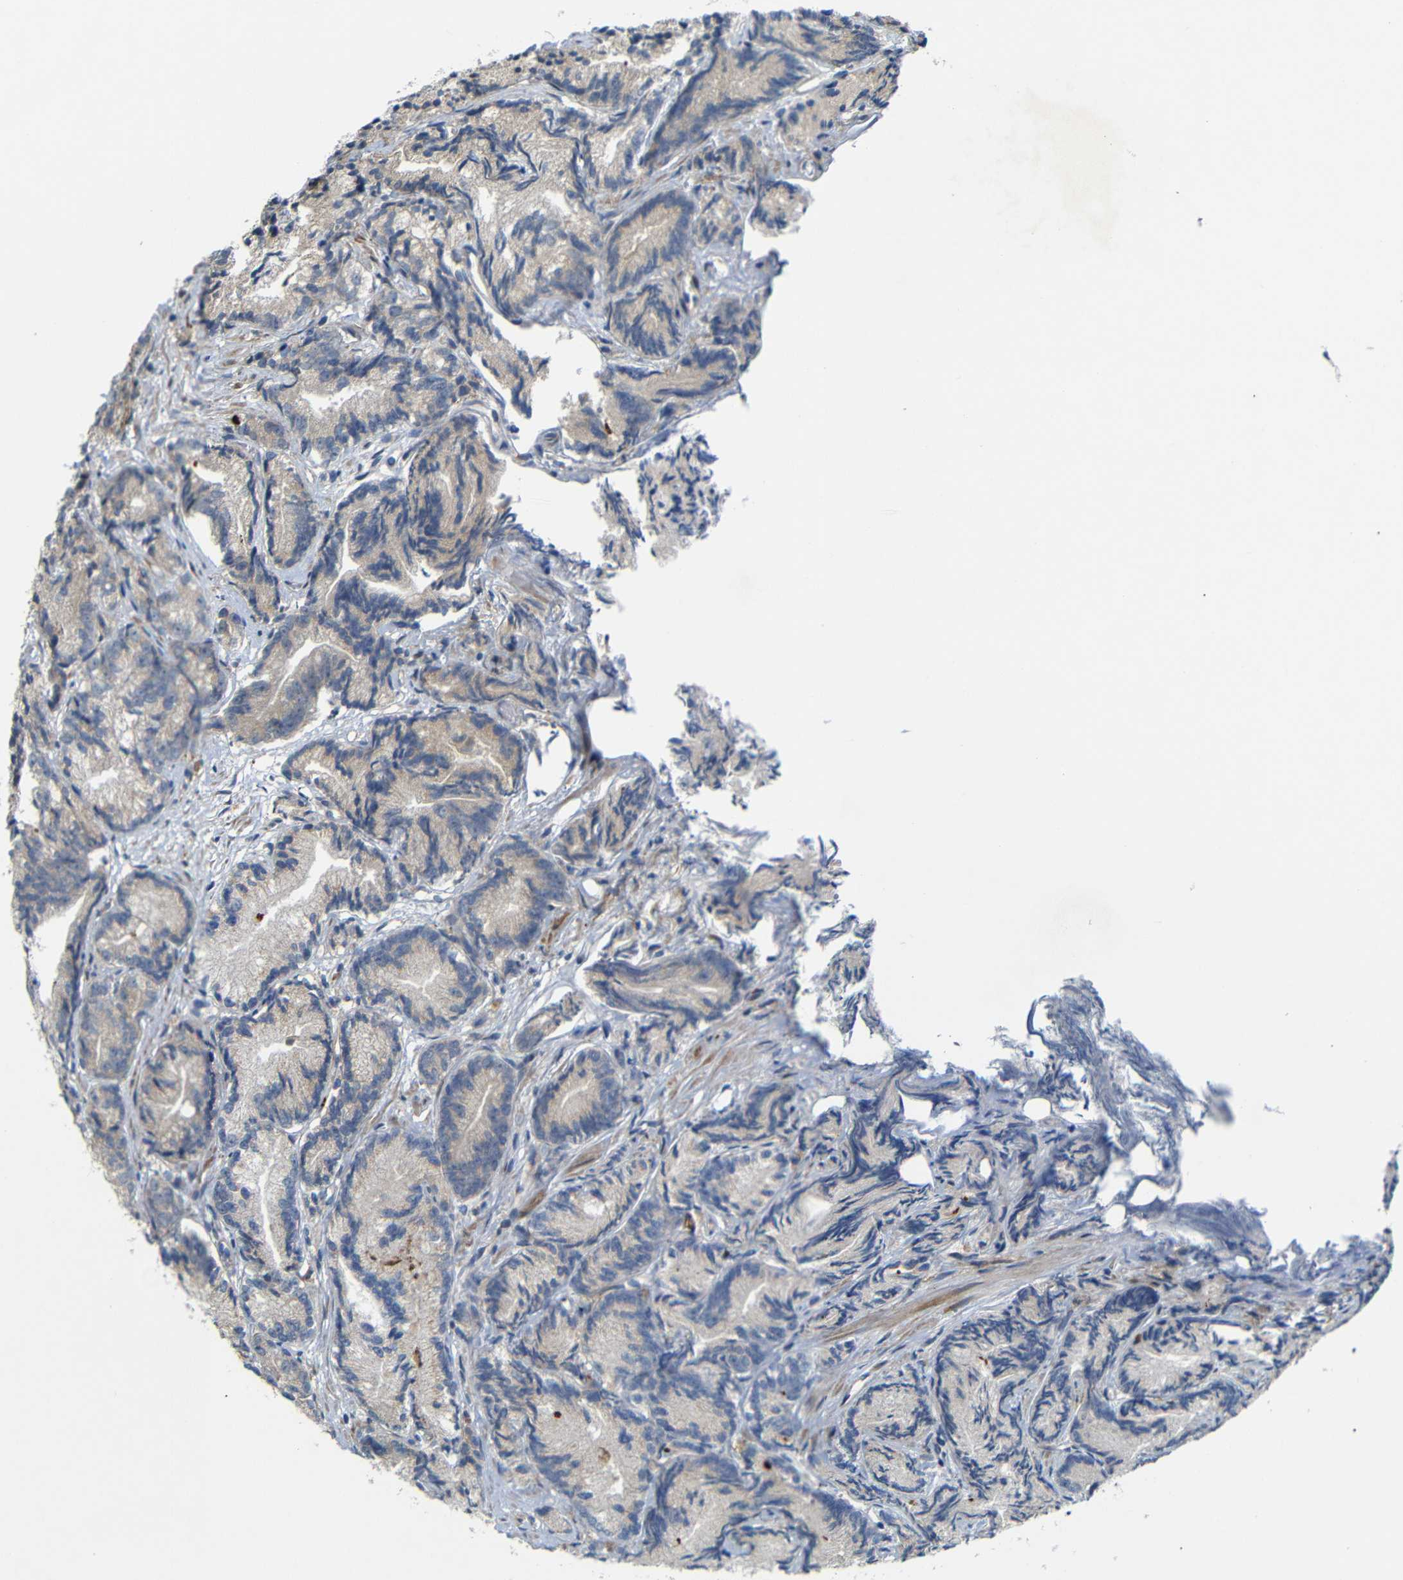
{"staining": {"intensity": "weak", "quantity": ">75%", "location": "cytoplasmic/membranous"}, "tissue": "prostate cancer", "cell_type": "Tumor cells", "image_type": "cancer", "snomed": [{"axis": "morphology", "description": "Adenocarcinoma, Low grade"}, {"axis": "topography", "description": "Prostate"}], "caption": "Tumor cells demonstrate low levels of weak cytoplasmic/membranous positivity in approximately >75% of cells in human prostate low-grade adenocarcinoma. The protein of interest is stained brown, and the nuclei are stained in blue (DAB (3,3'-diaminobenzidine) IHC with brightfield microscopy, high magnification).", "gene": "P3H2", "patient": {"sex": "male", "age": 89}}